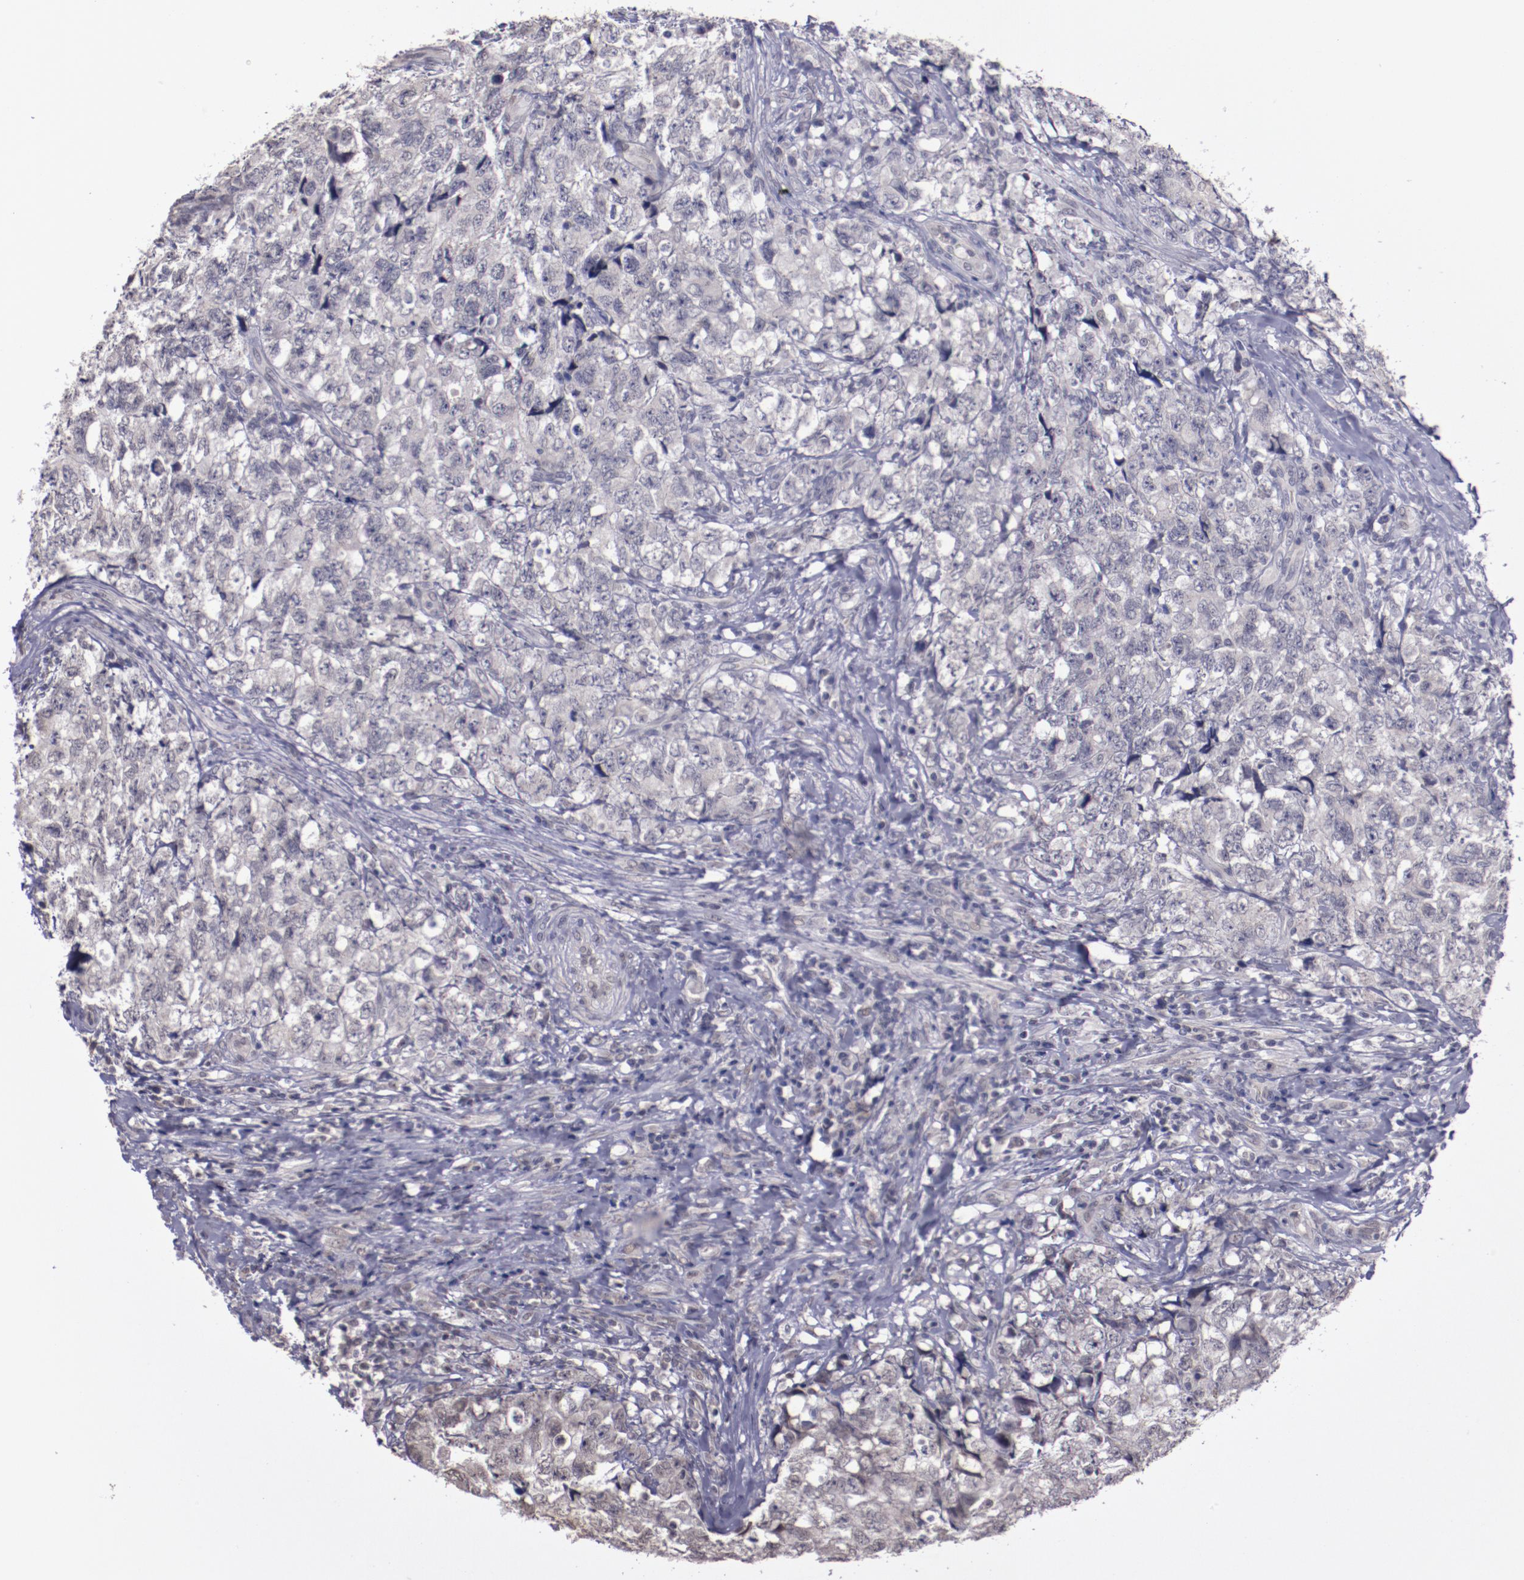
{"staining": {"intensity": "weak", "quantity": "<25%", "location": "cytoplasmic/membranous"}, "tissue": "testis cancer", "cell_type": "Tumor cells", "image_type": "cancer", "snomed": [{"axis": "morphology", "description": "Carcinoma, Embryonal, NOS"}, {"axis": "topography", "description": "Testis"}], "caption": "An immunohistochemistry (IHC) micrograph of testis cancer (embryonal carcinoma) is shown. There is no staining in tumor cells of testis cancer (embryonal carcinoma).", "gene": "NRXN3", "patient": {"sex": "male", "age": 31}}